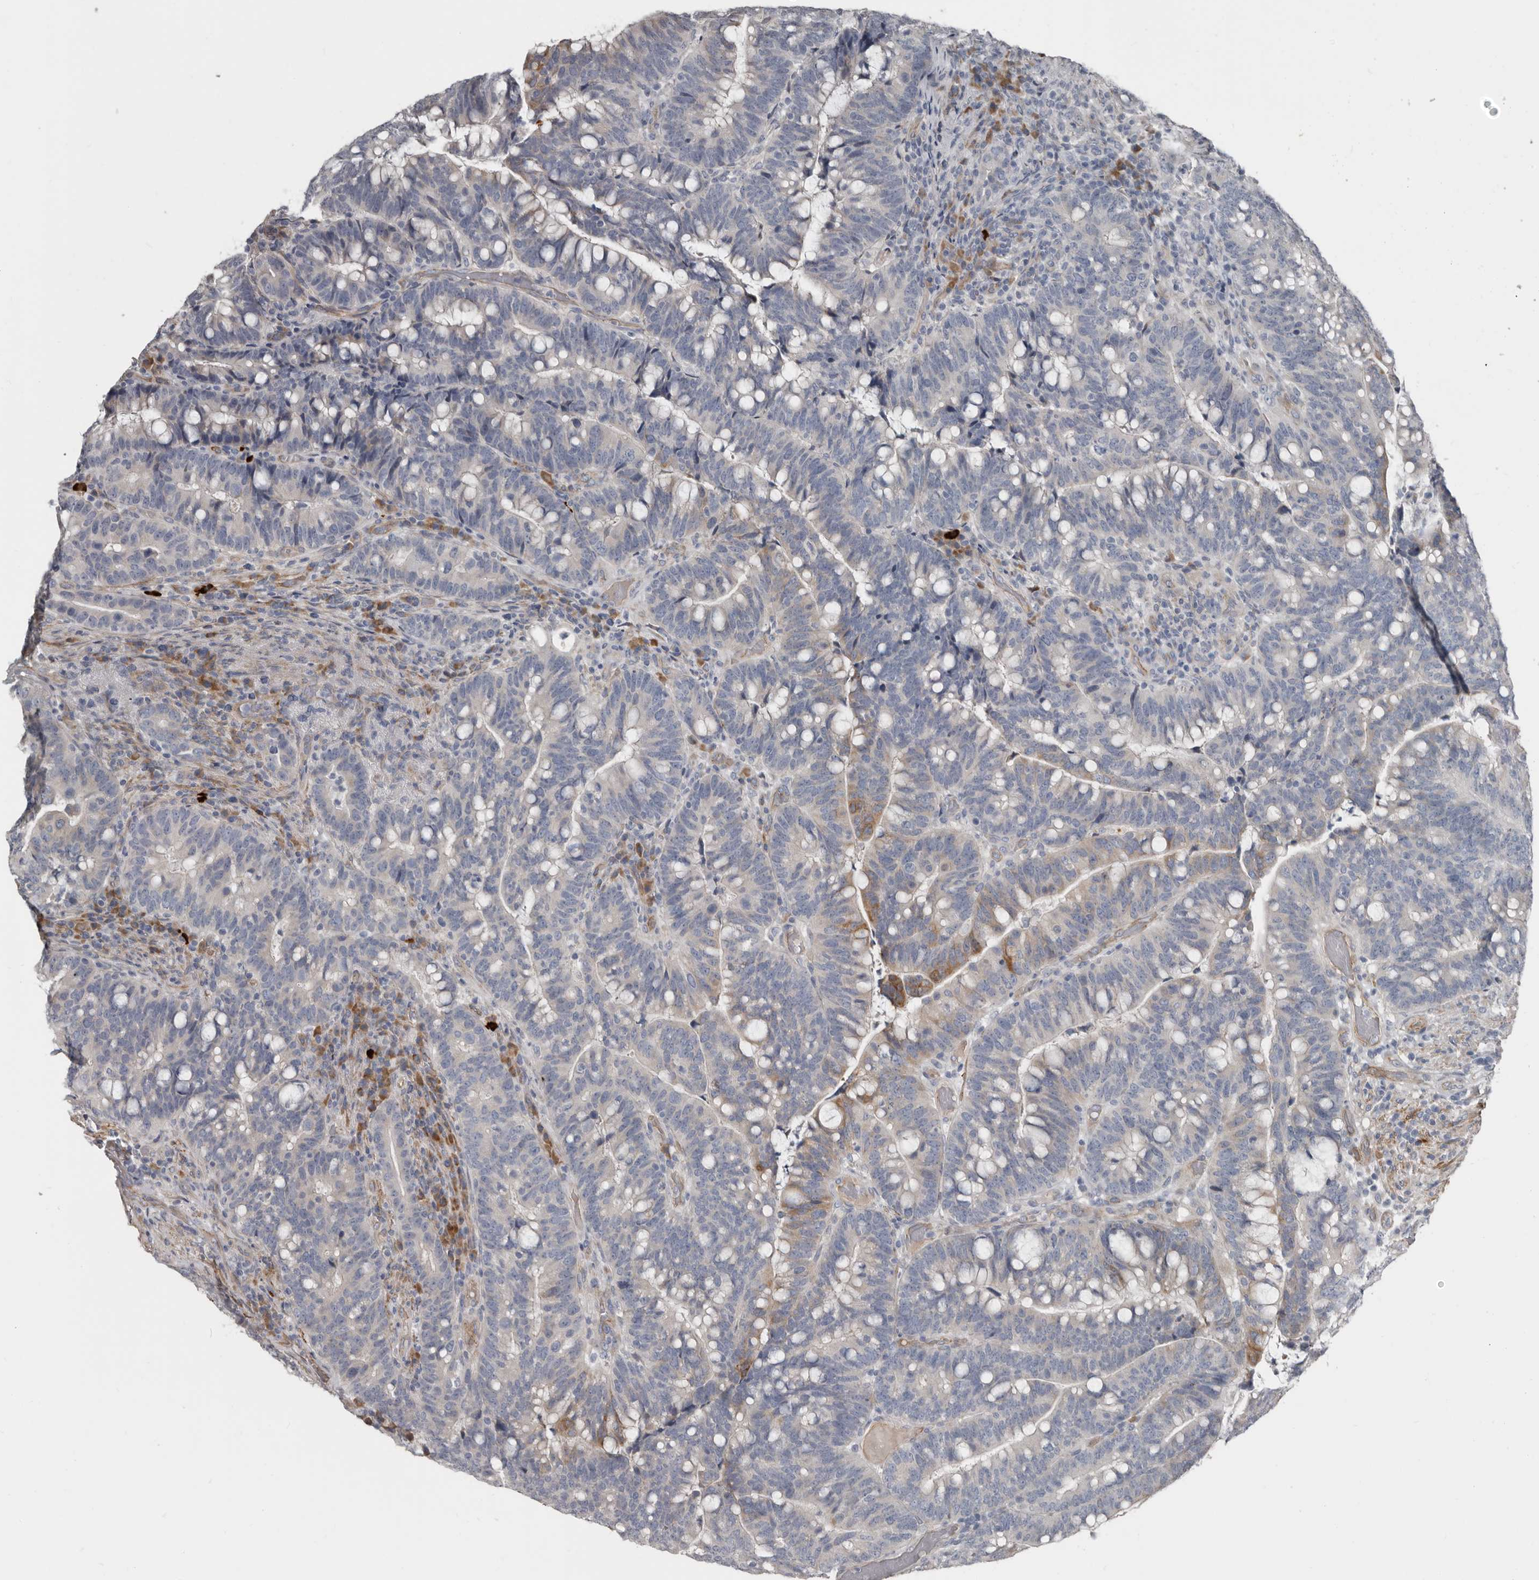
{"staining": {"intensity": "moderate", "quantity": "<25%", "location": "cytoplasmic/membranous"}, "tissue": "colorectal cancer", "cell_type": "Tumor cells", "image_type": "cancer", "snomed": [{"axis": "morphology", "description": "Adenocarcinoma, NOS"}, {"axis": "topography", "description": "Colon"}], "caption": "Immunohistochemistry (IHC) image of colorectal adenocarcinoma stained for a protein (brown), which displays low levels of moderate cytoplasmic/membranous expression in approximately <25% of tumor cells.", "gene": "ZNF114", "patient": {"sex": "female", "age": 66}}